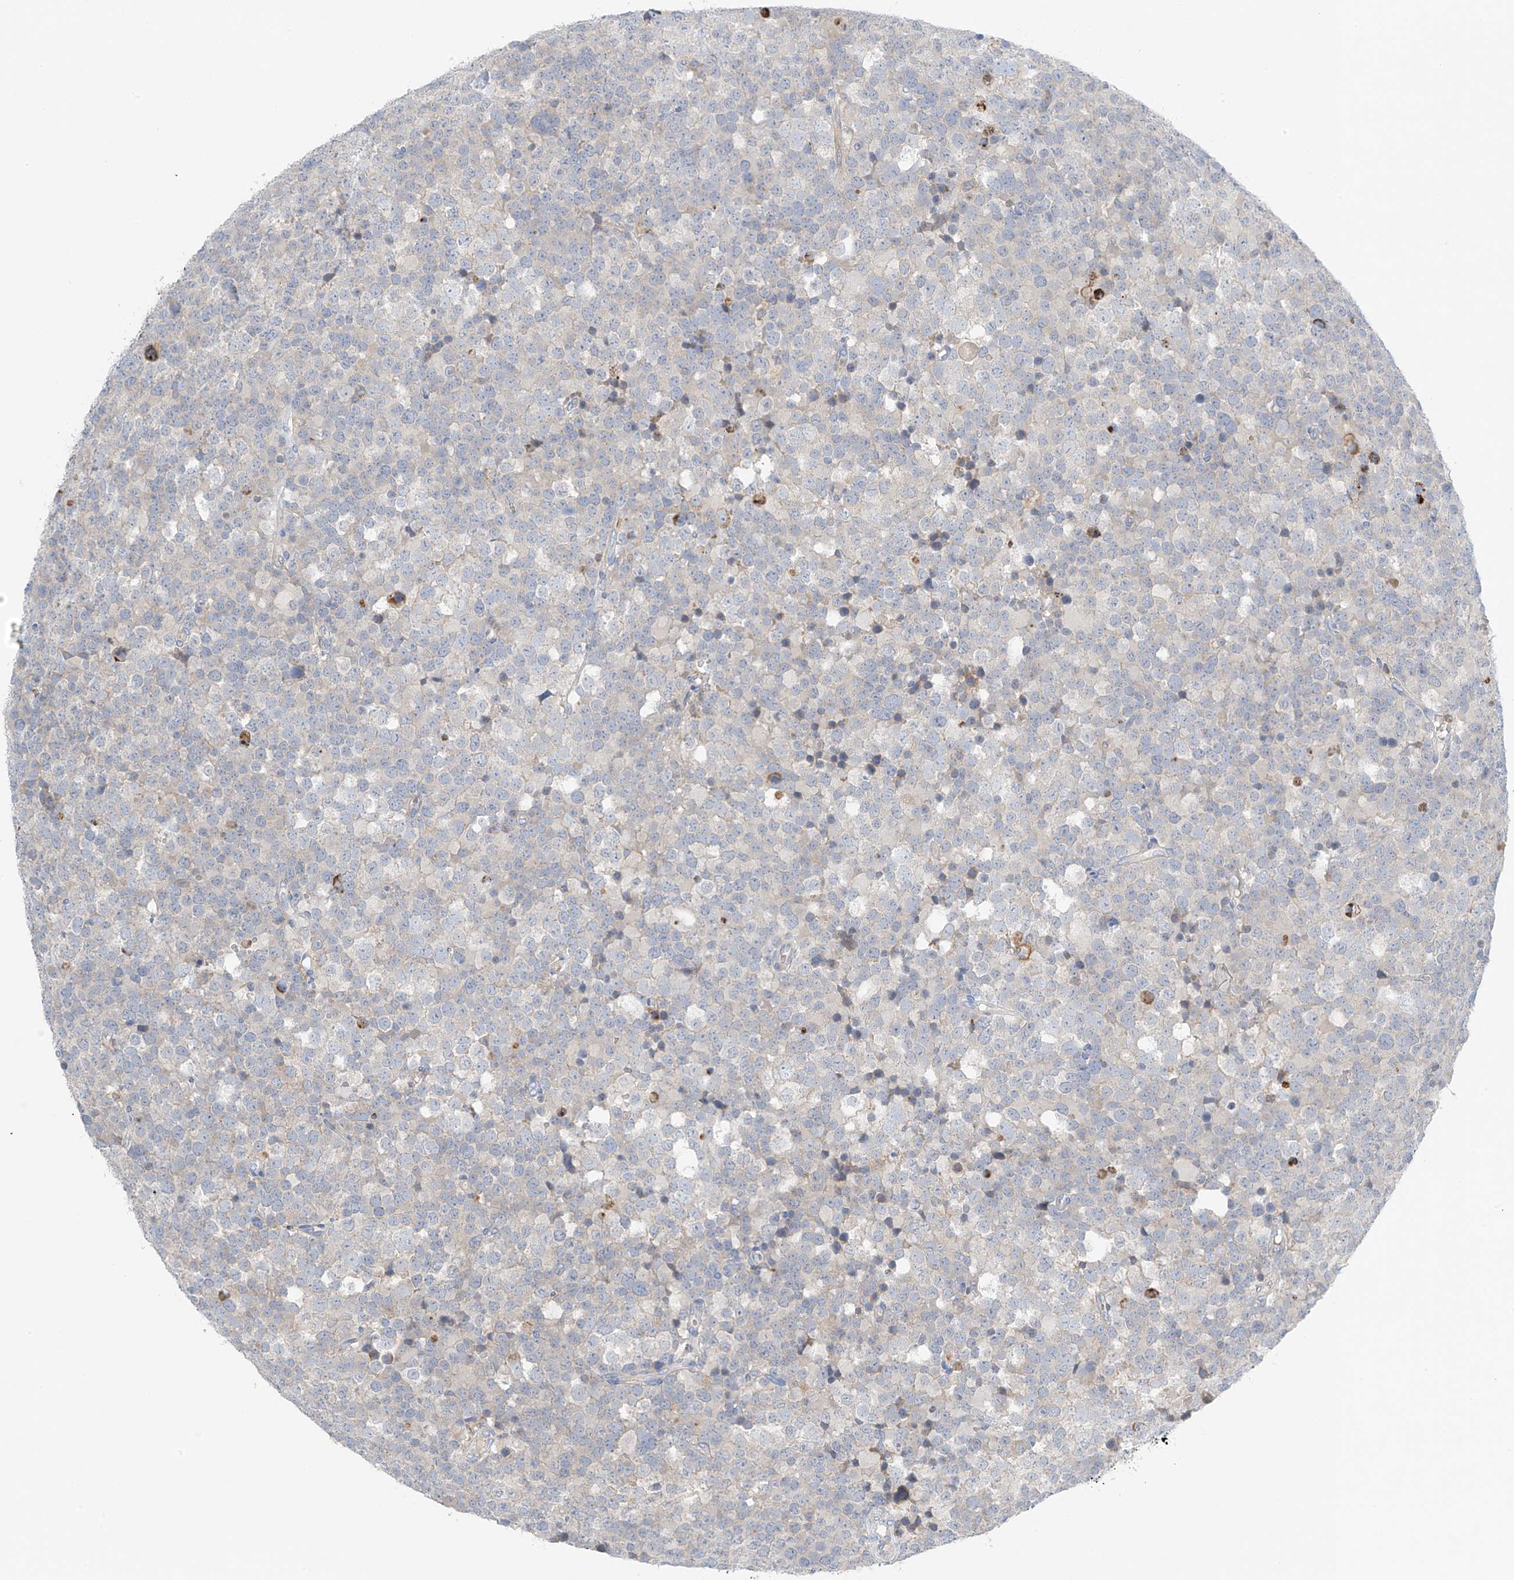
{"staining": {"intensity": "negative", "quantity": "none", "location": "none"}, "tissue": "testis cancer", "cell_type": "Tumor cells", "image_type": "cancer", "snomed": [{"axis": "morphology", "description": "Seminoma, NOS"}, {"axis": "topography", "description": "Testis"}], "caption": "Human testis cancer stained for a protein using immunohistochemistry (IHC) reveals no expression in tumor cells.", "gene": "NALCN", "patient": {"sex": "male", "age": 71}}